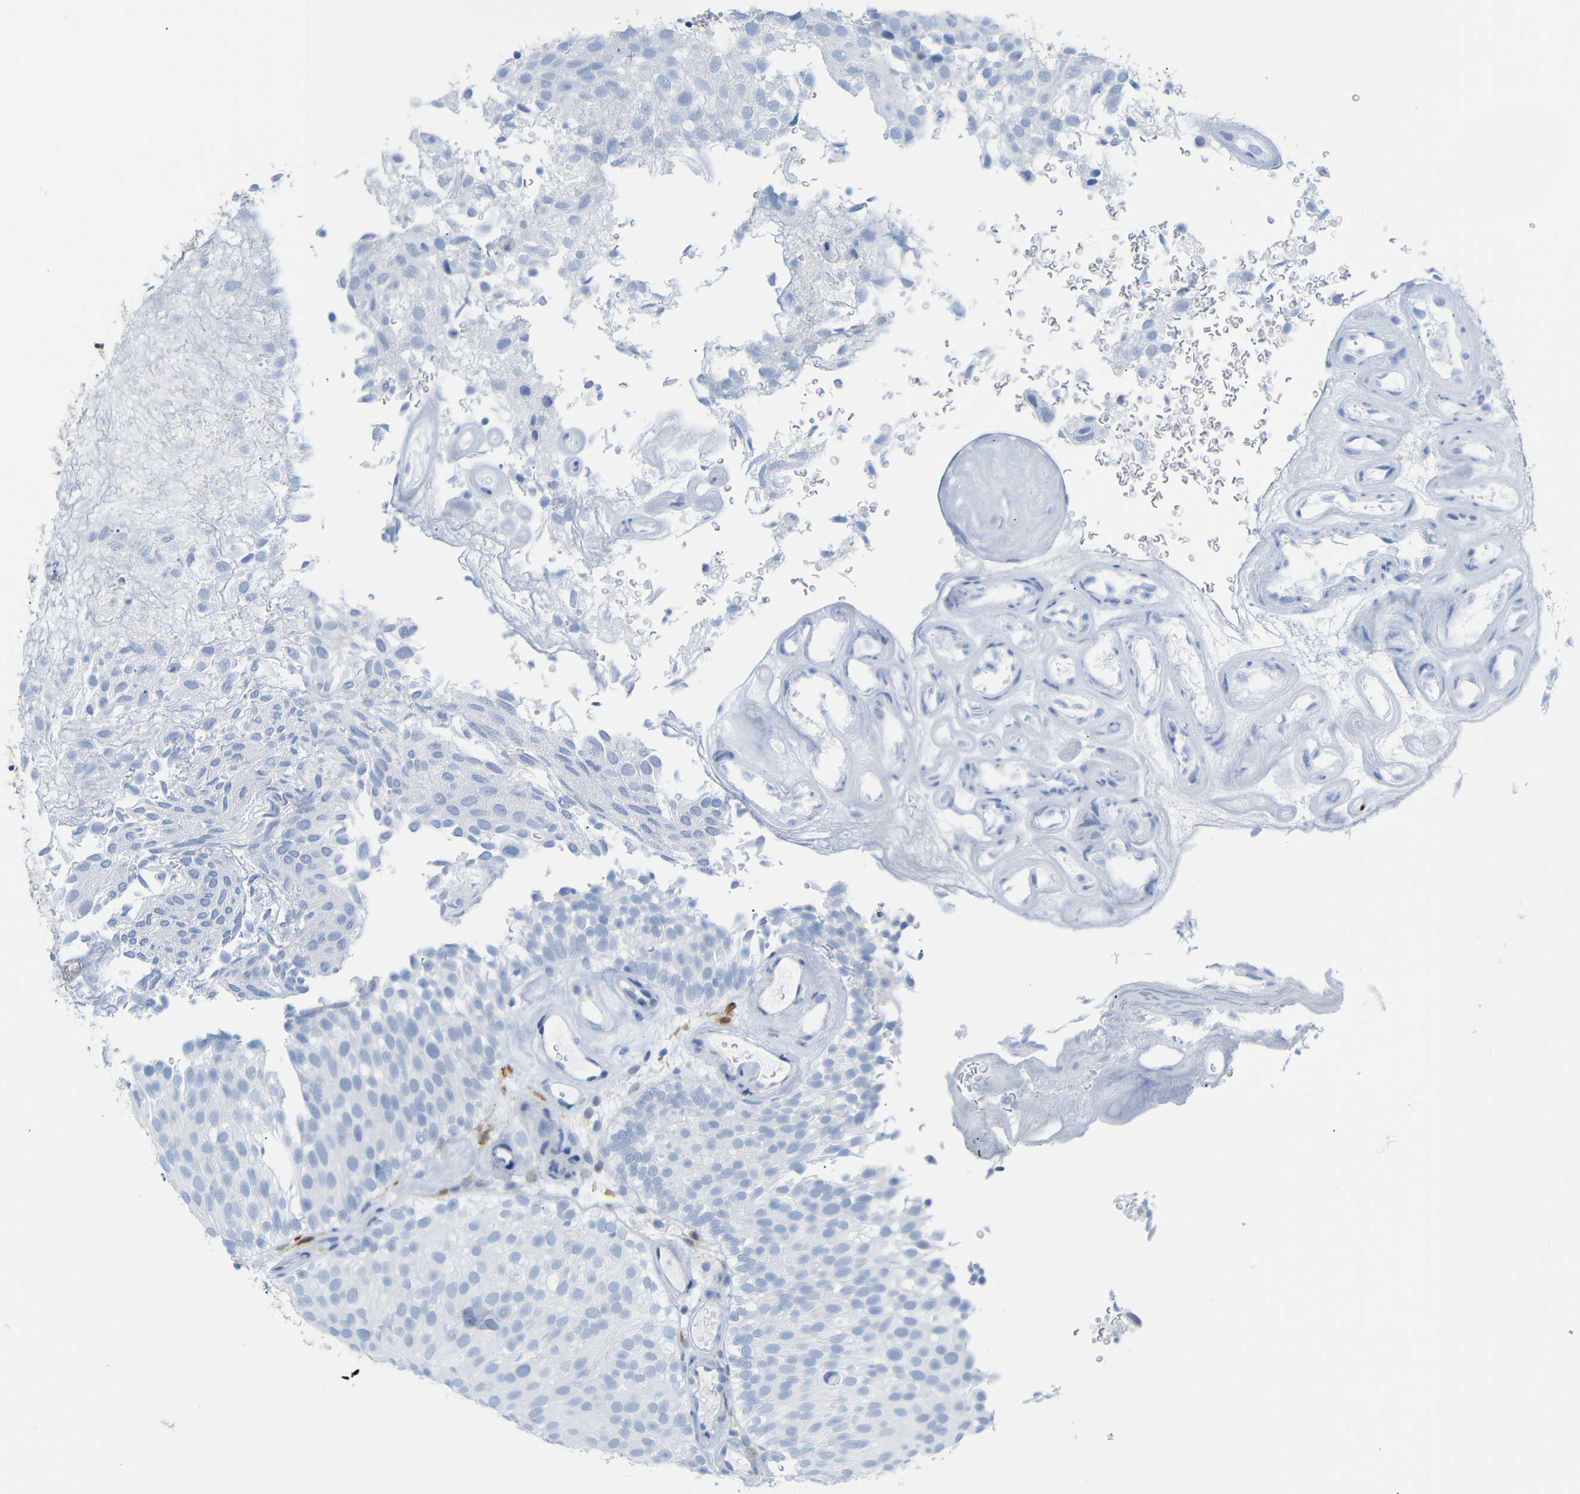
{"staining": {"intensity": "negative", "quantity": "none", "location": "none"}, "tissue": "urothelial cancer", "cell_type": "Tumor cells", "image_type": "cancer", "snomed": [{"axis": "morphology", "description": "Urothelial carcinoma, Low grade"}, {"axis": "topography", "description": "Urinary bladder"}], "caption": "Low-grade urothelial carcinoma was stained to show a protein in brown. There is no significant expression in tumor cells. (DAB (3,3'-diaminobenzidine) immunohistochemistry with hematoxylin counter stain).", "gene": "MT1A", "patient": {"sex": "male", "age": 78}}